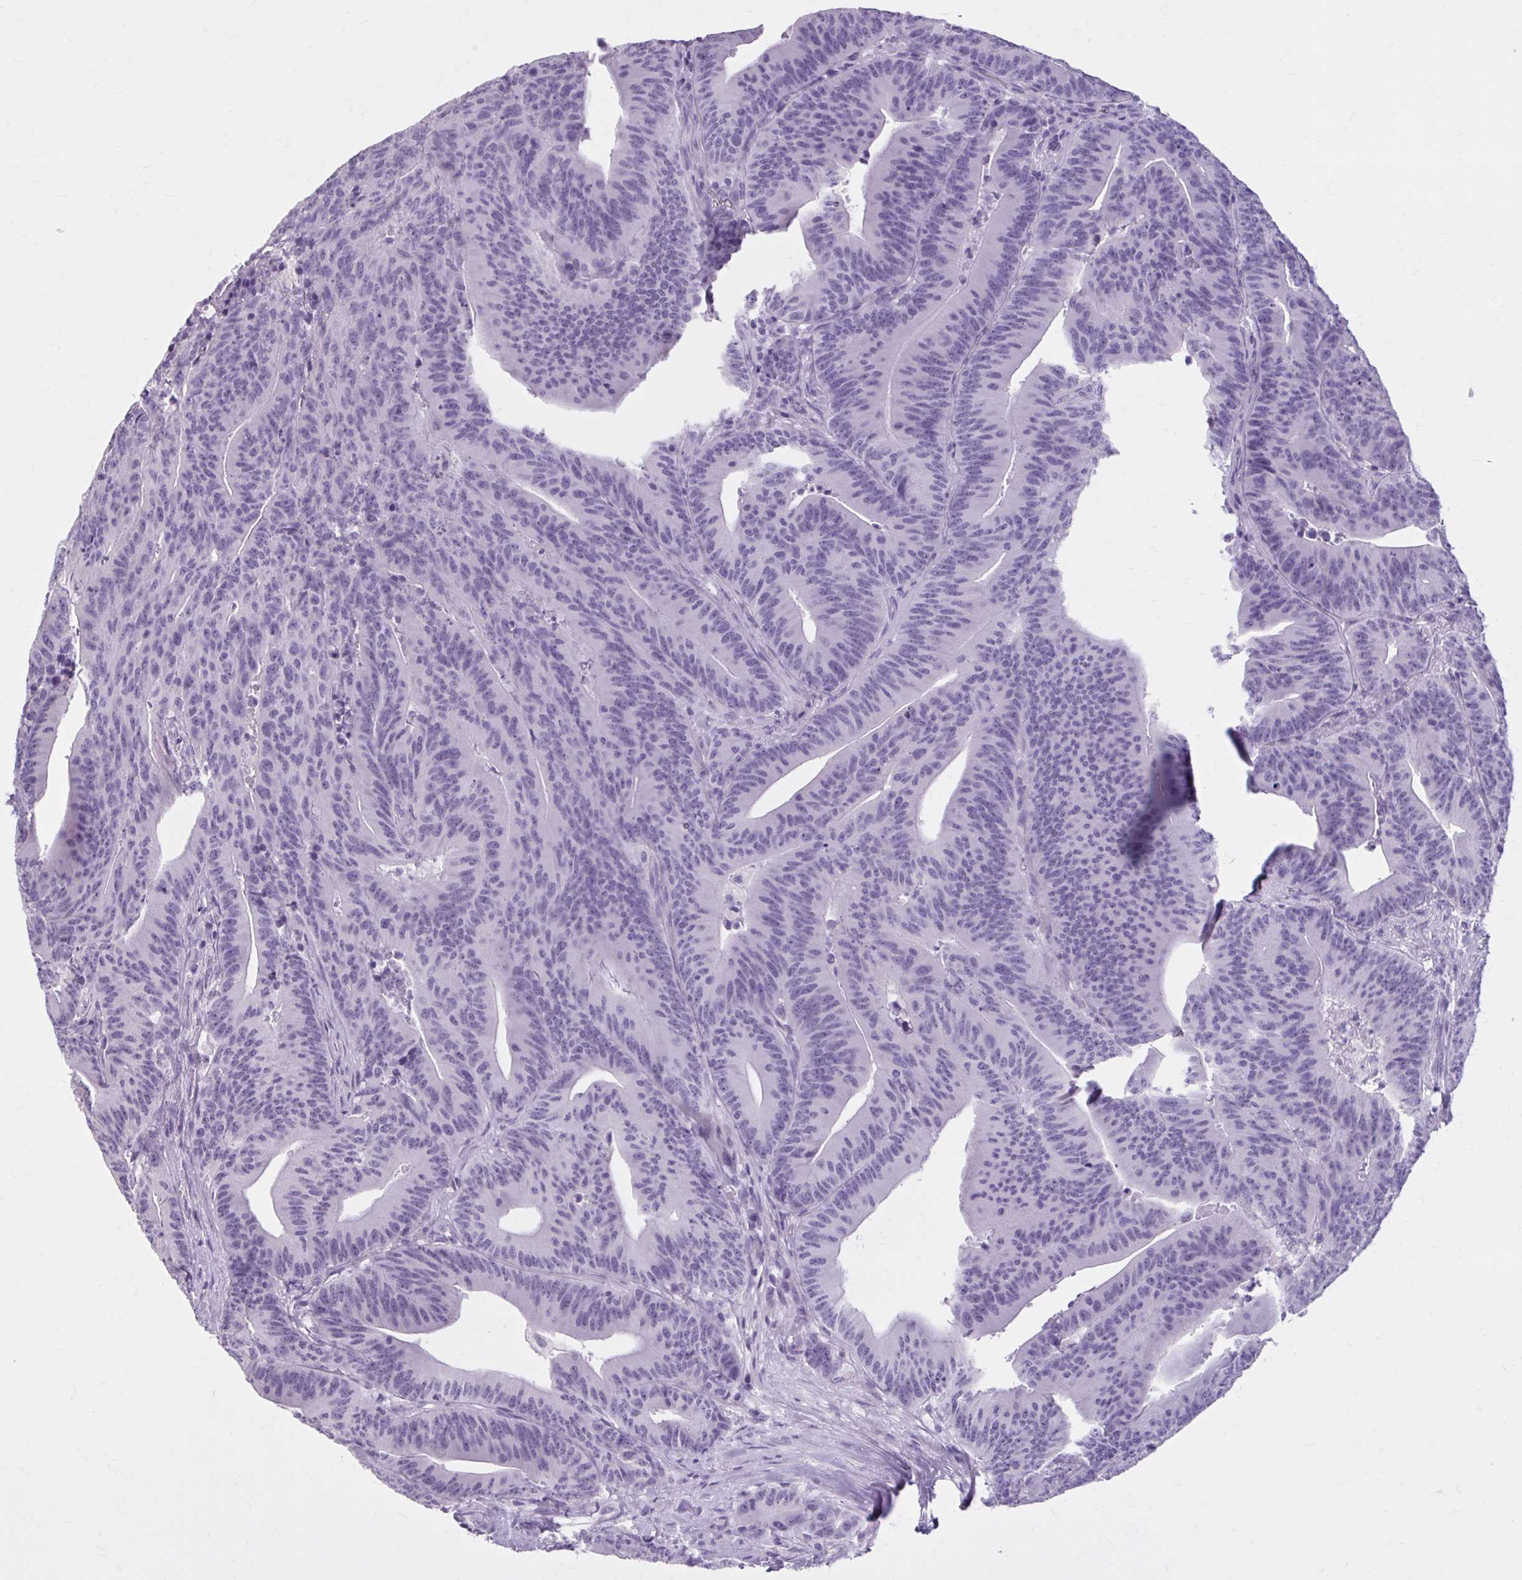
{"staining": {"intensity": "negative", "quantity": "none", "location": "none"}, "tissue": "colorectal cancer", "cell_type": "Tumor cells", "image_type": "cancer", "snomed": [{"axis": "morphology", "description": "Adenocarcinoma, NOS"}, {"axis": "topography", "description": "Colon"}], "caption": "A photomicrograph of human colorectal adenocarcinoma is negative for staining in tumor cells.", "gene": "OR4B1", "patient": {"sex": "female", "age": 78}}